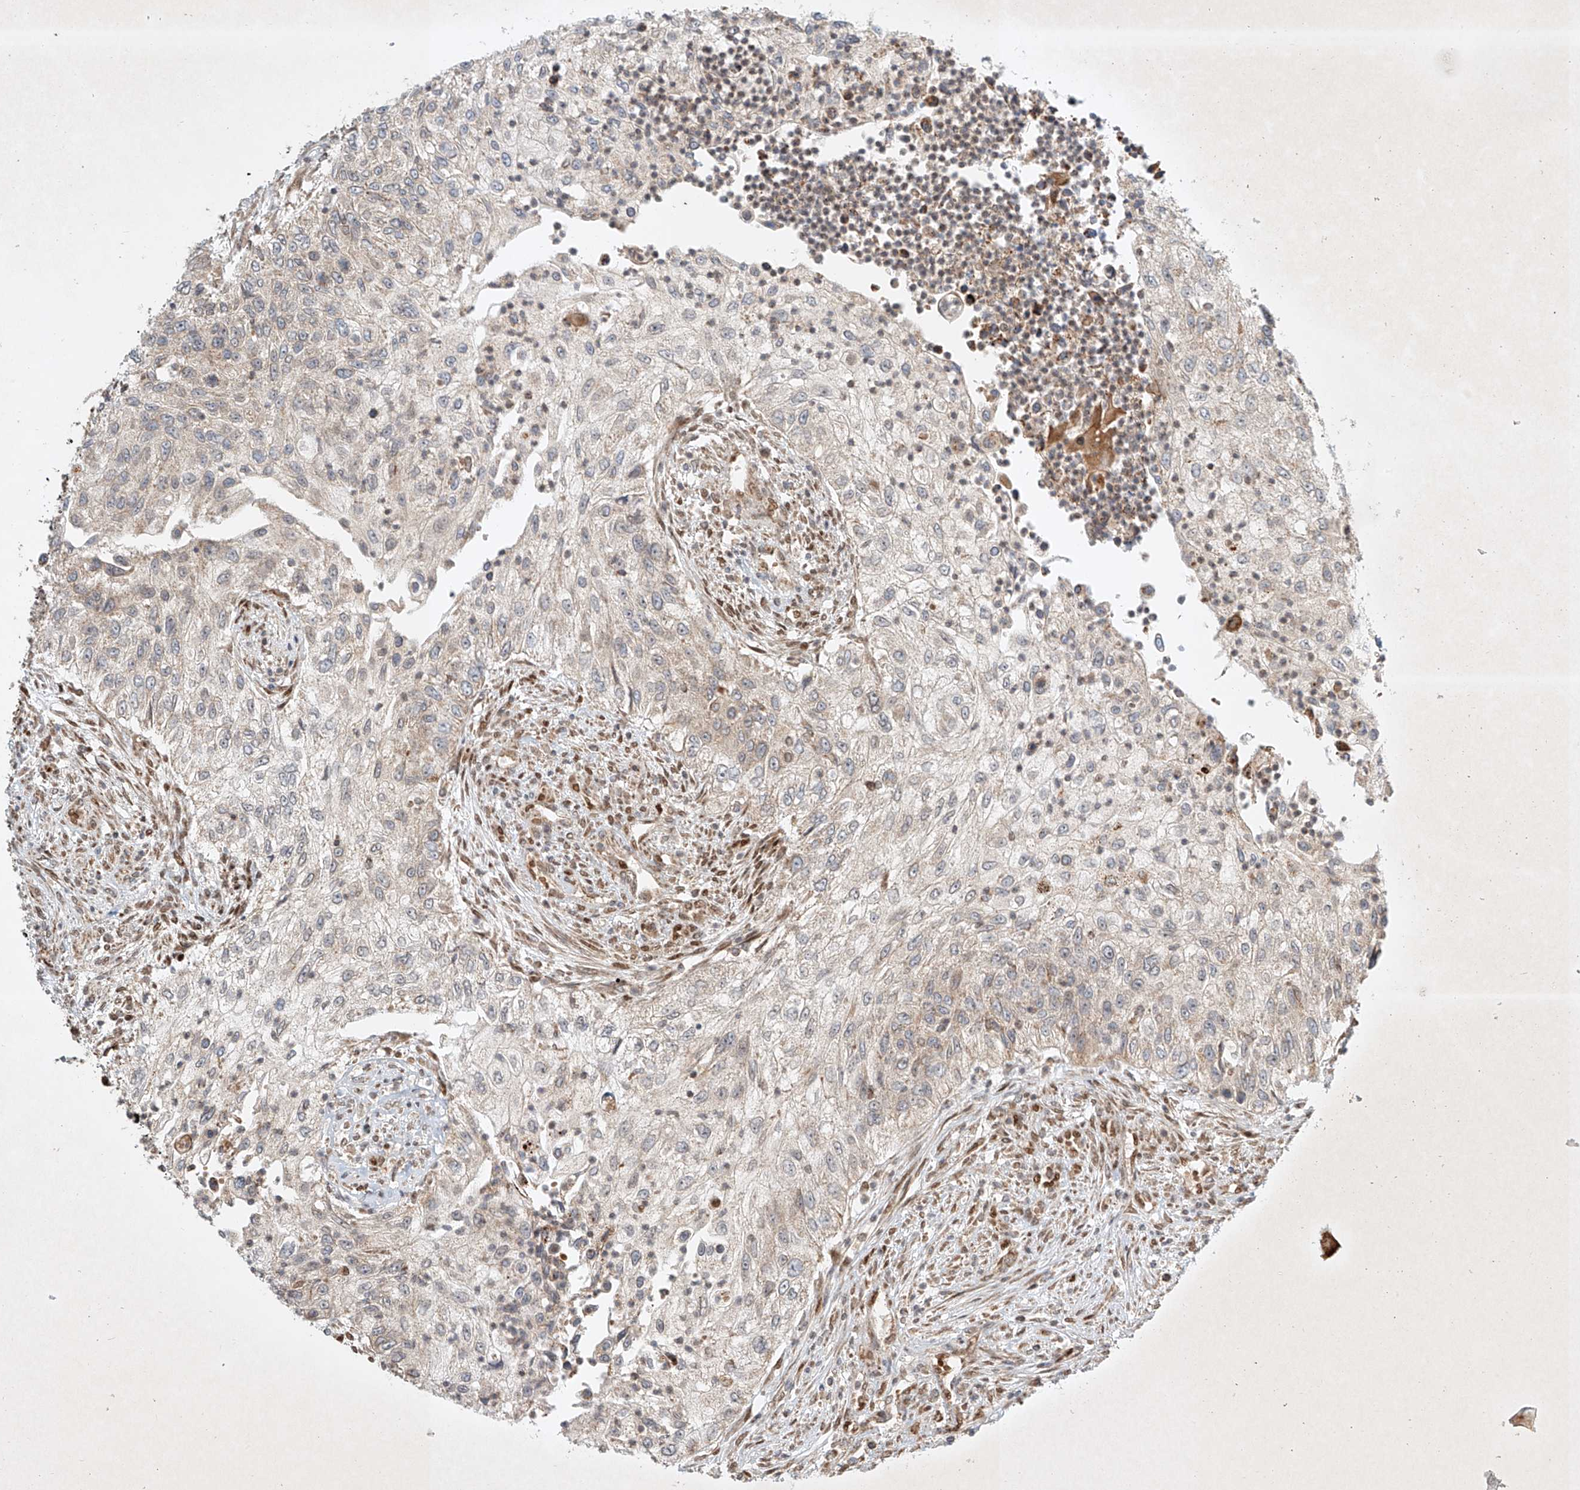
{"staining": {"intensity": "negative", "quantity": "none", "location": "none"}, "tissue": "urothelial cancer", "cell_type": "Tumor cells", "image_type": "cancer", "snomed": [{"axis": "morphology", "description": "Urothelial carcinoma, High grade"}, {"axis": "topography", "description": "Urinary bladder"}], "caption": "This is an immunohistochemistry (IHC) photomicrograph of human urothelial carcinoma (high-grade). There is no expression in tumor cells.", "gene": "EPG5", "patient": {"sex": "female", "age": 60}}